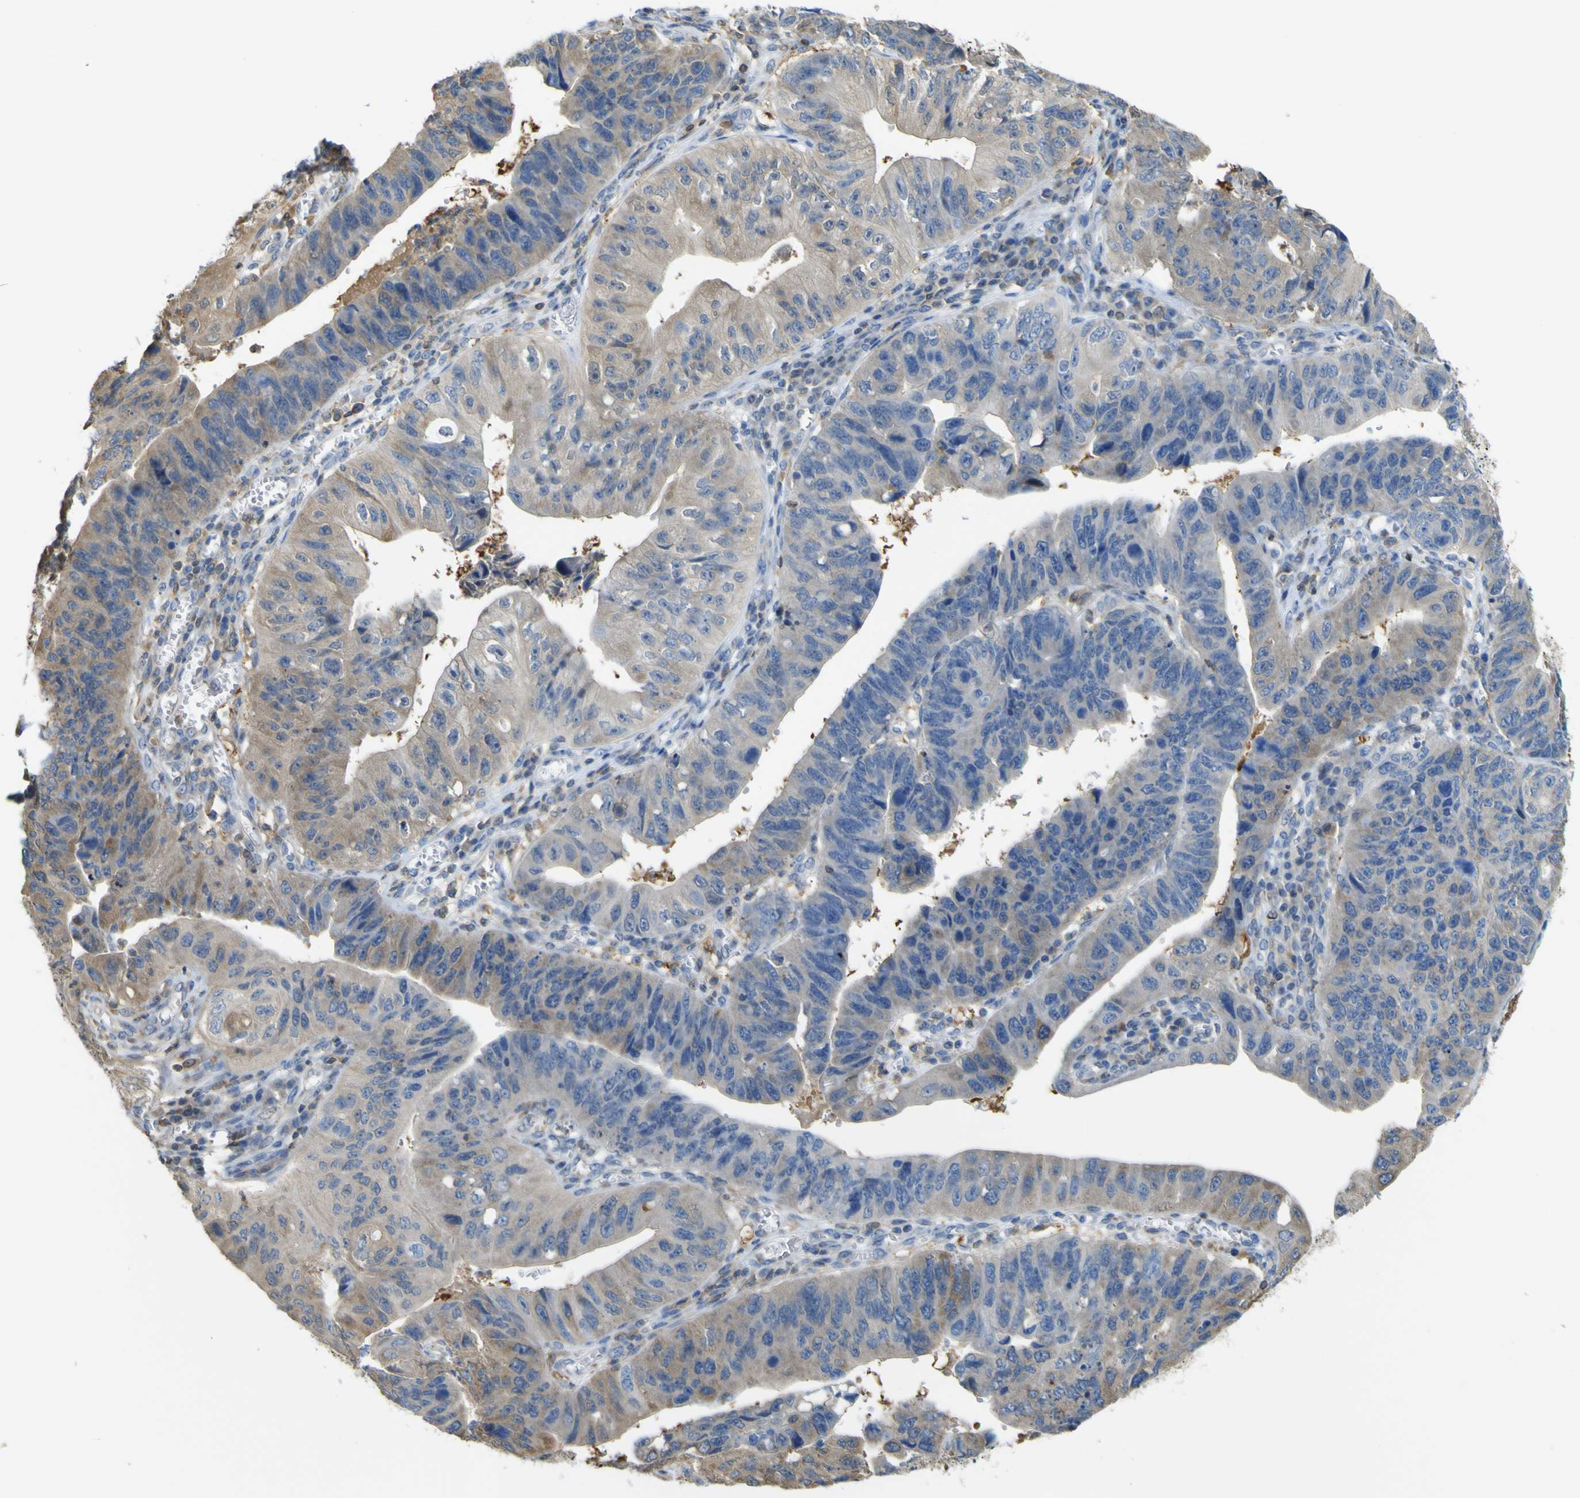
{"staining": {"intensity": "moderate", "quantity": "25%-75%", "location": "cytoplasmic/membranous"}, "tissue": "stomach cancer", "cell_type": "Tumor cells", "image_type": "cancer", "snomed": [{"axis": "morphology", "description": "Adenocarcinoma, NOS"}, {"axis": "topography", "description": "Stomach"}], "caption": "There is medium levels of moderate cytoplasmic/membranous expression in tumor cells of stomach cancer, as demonstrated by immunohistochemical staining (brown color).", "gene": "ABHD3", "patient": {"sex": "male", "age": 59}}